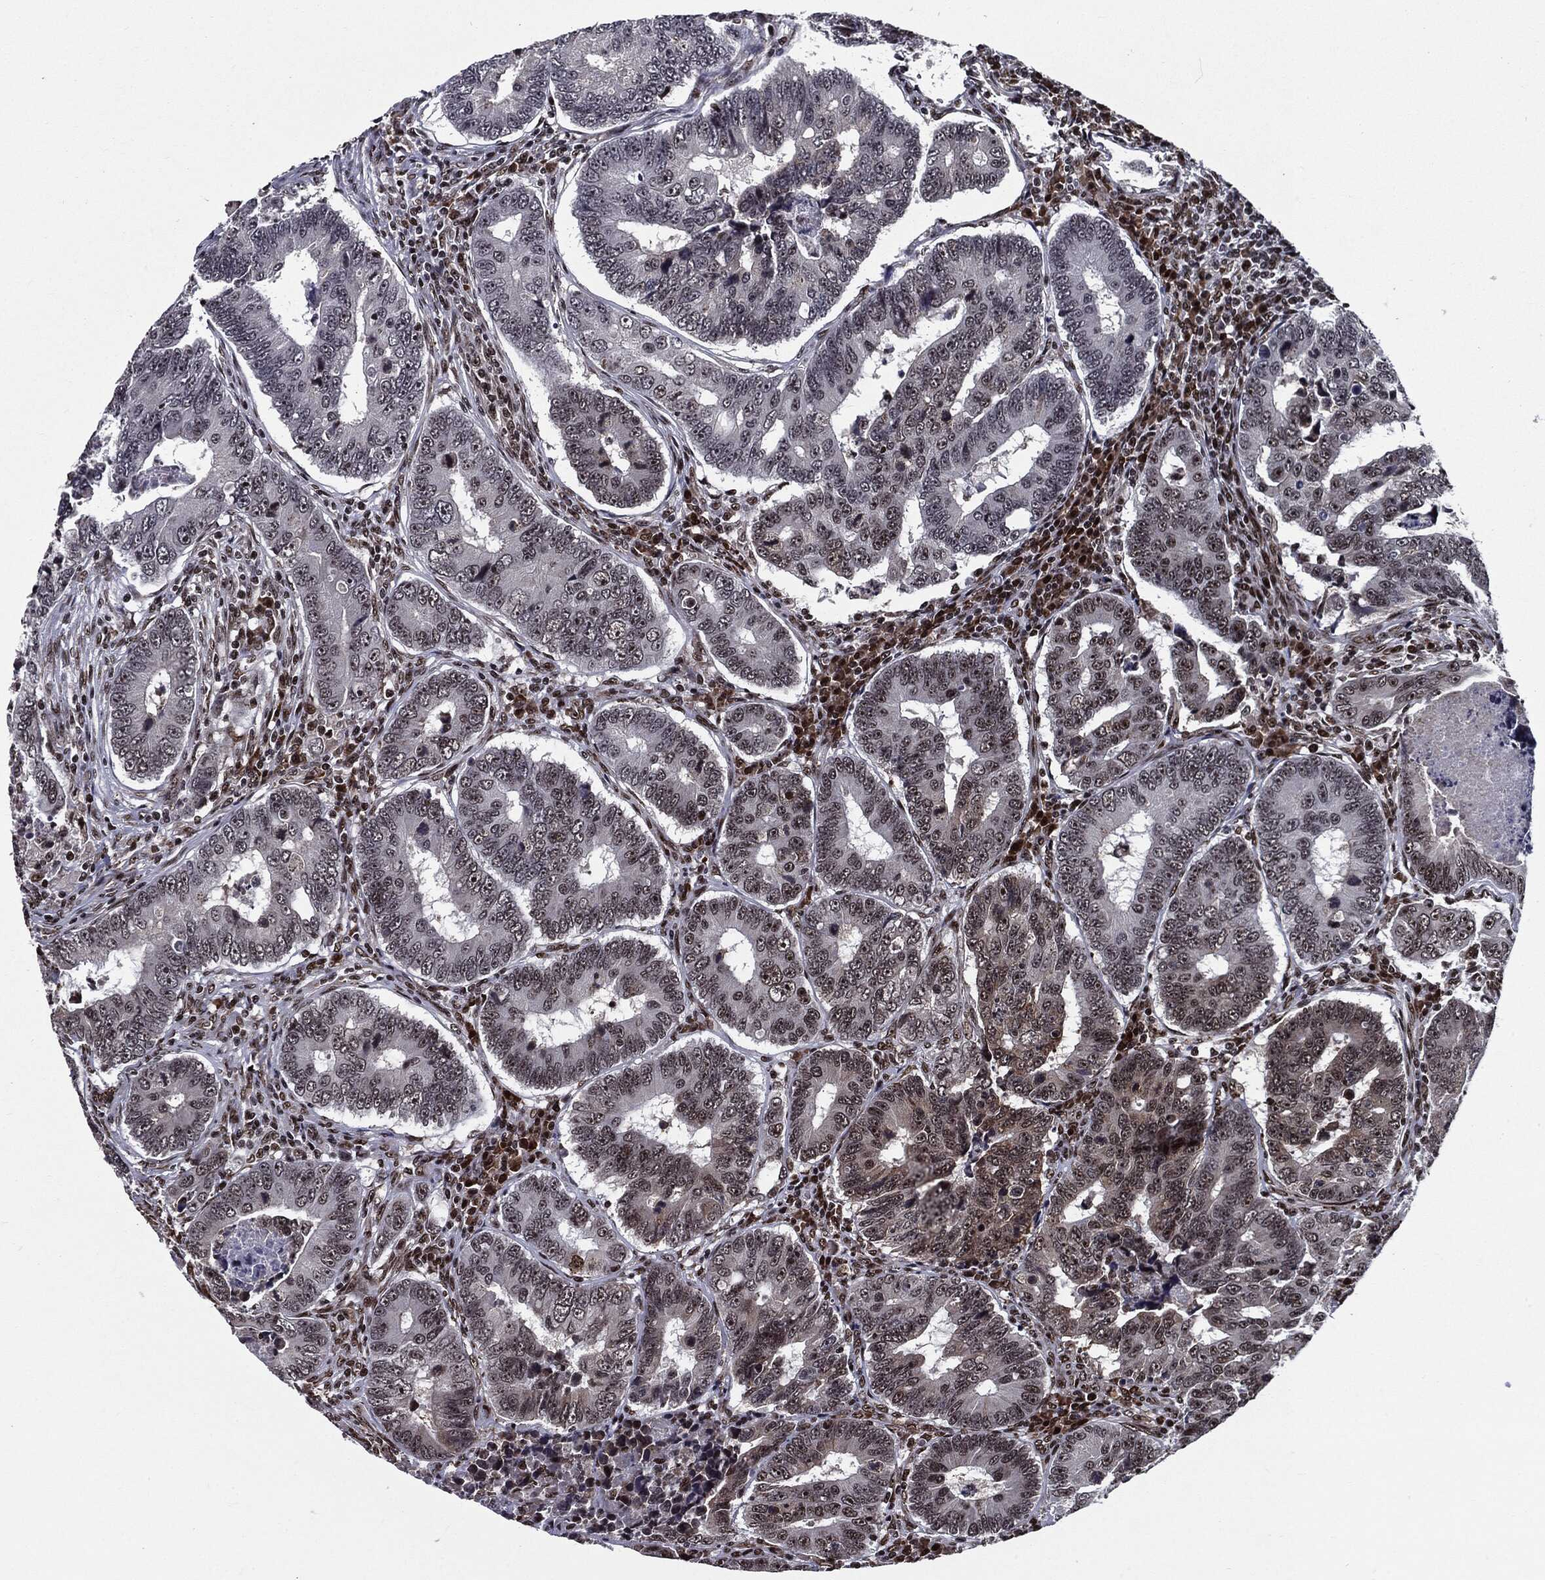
{"staining": {"intensity": "moderate", "quantity": "<25%", "location": "nuclear"}, "tissue": "colorectal cancer", "cell_type": "Tumor cells", "image_type": "cancer", "snomed": [{"axis": "morphology", "description": "Adenocarcinoma, NOS"}, {"axis": "topography", "description": "Colon"}], "caption": "An image showing moderate nuclear expression in approximately <25% of tumor cells in colorectal cancer, as visualized by brown immunohistochemical staining.", "gene": "ZFP91", "patient": {"sex": "female", "age": 72}}